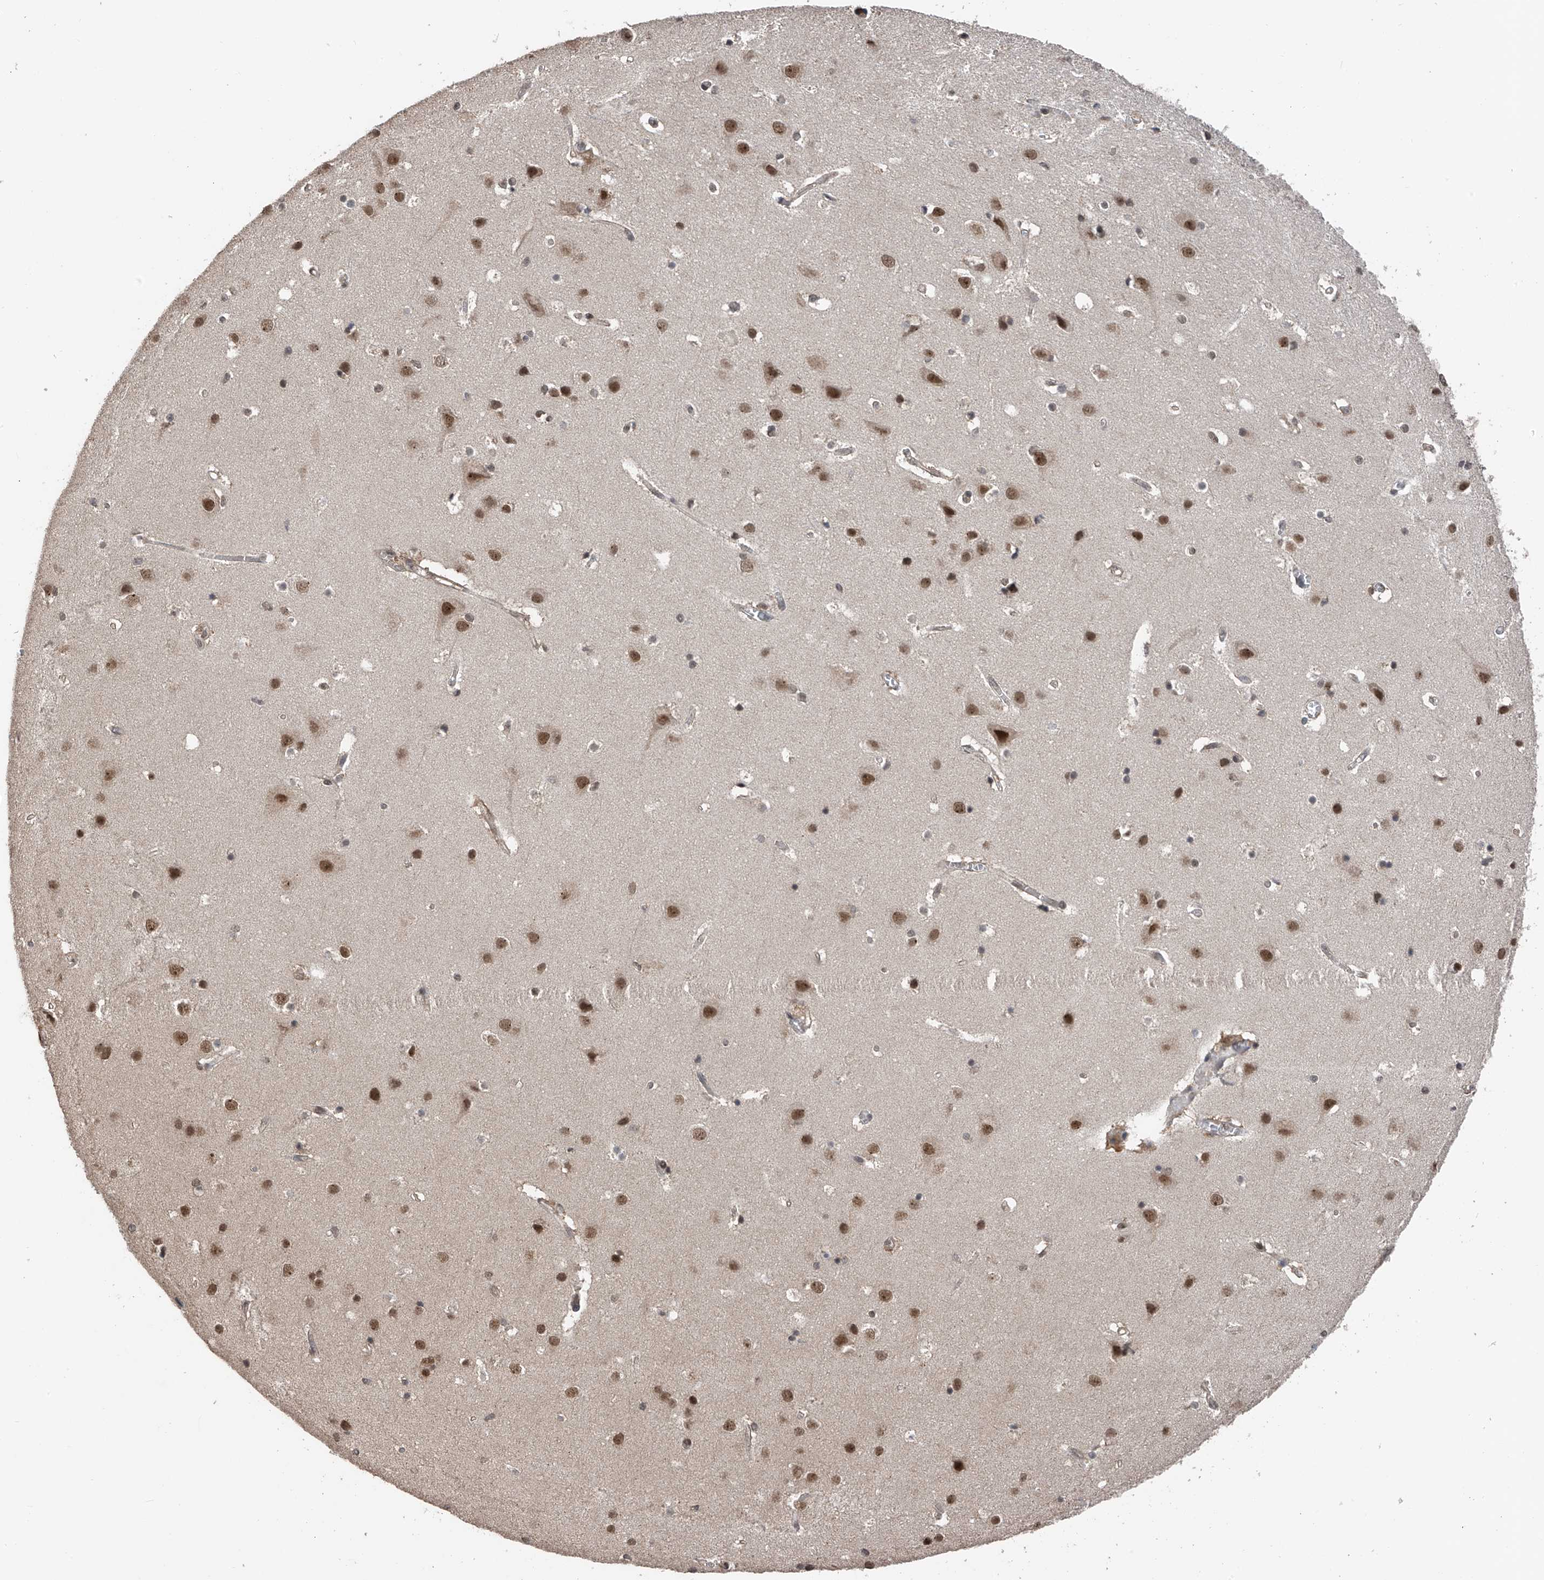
{"staining": {"intensity": "weak", "quantity": "<25%", "location": "cytoplasmic/membranous"}, "tissue": "cerebral cortex", "cell_type": "Endothelial cells", "image_type": "normal", "snomed": [{"axis": "morphology", "description": "Normal tissue, NOS"}, {"axis": "topography", "description": "Cerebral cortex"}], "caption": "High power microscopy micrograph of an IHC photomicrograph of normal cerebral cortex, revealing no significant staining in endothelial cells. (DAB immunohistochemistry (IHC) with hematoxylin counter stain).", "gene": "DNAJC9", "patient": {"sex": "male", "age": 54}}